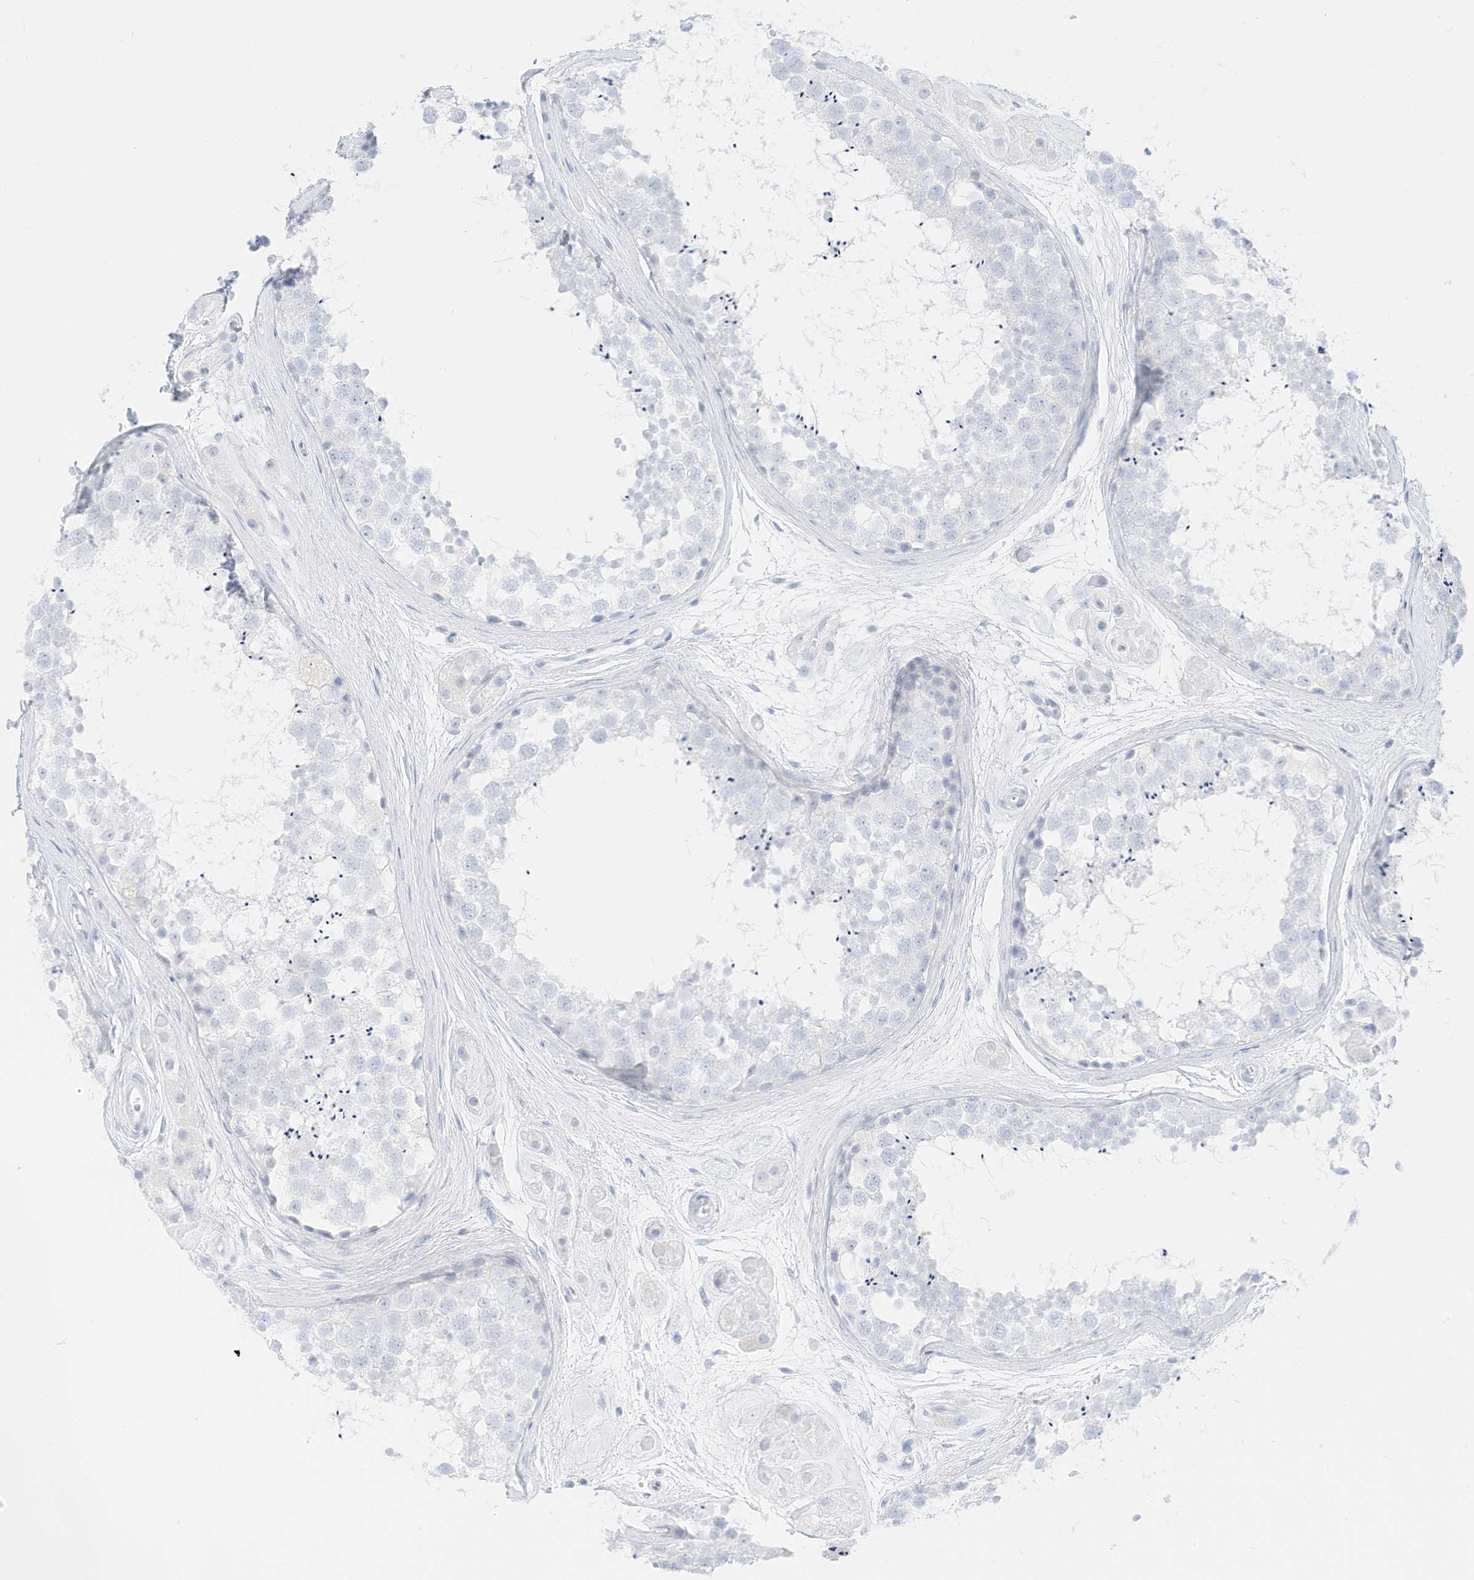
{"staining": {"intensity": "negative", "quantity": "none", "location": "none"}, "tissue": "testis", "cell_type": "Cells in seminiferous ducts", "image_type": "normal", "snomed": [{"axis": "morphology", "description": "Normal tissue, NOS"}, {"axis": "topography", "description": "Testis"}], "caption": "Image shows no protein positivity in cells in seminiferous ducts of normal testis.", "gene": "SLC22A13", "patient": {"sex": "male", "age": 56}}